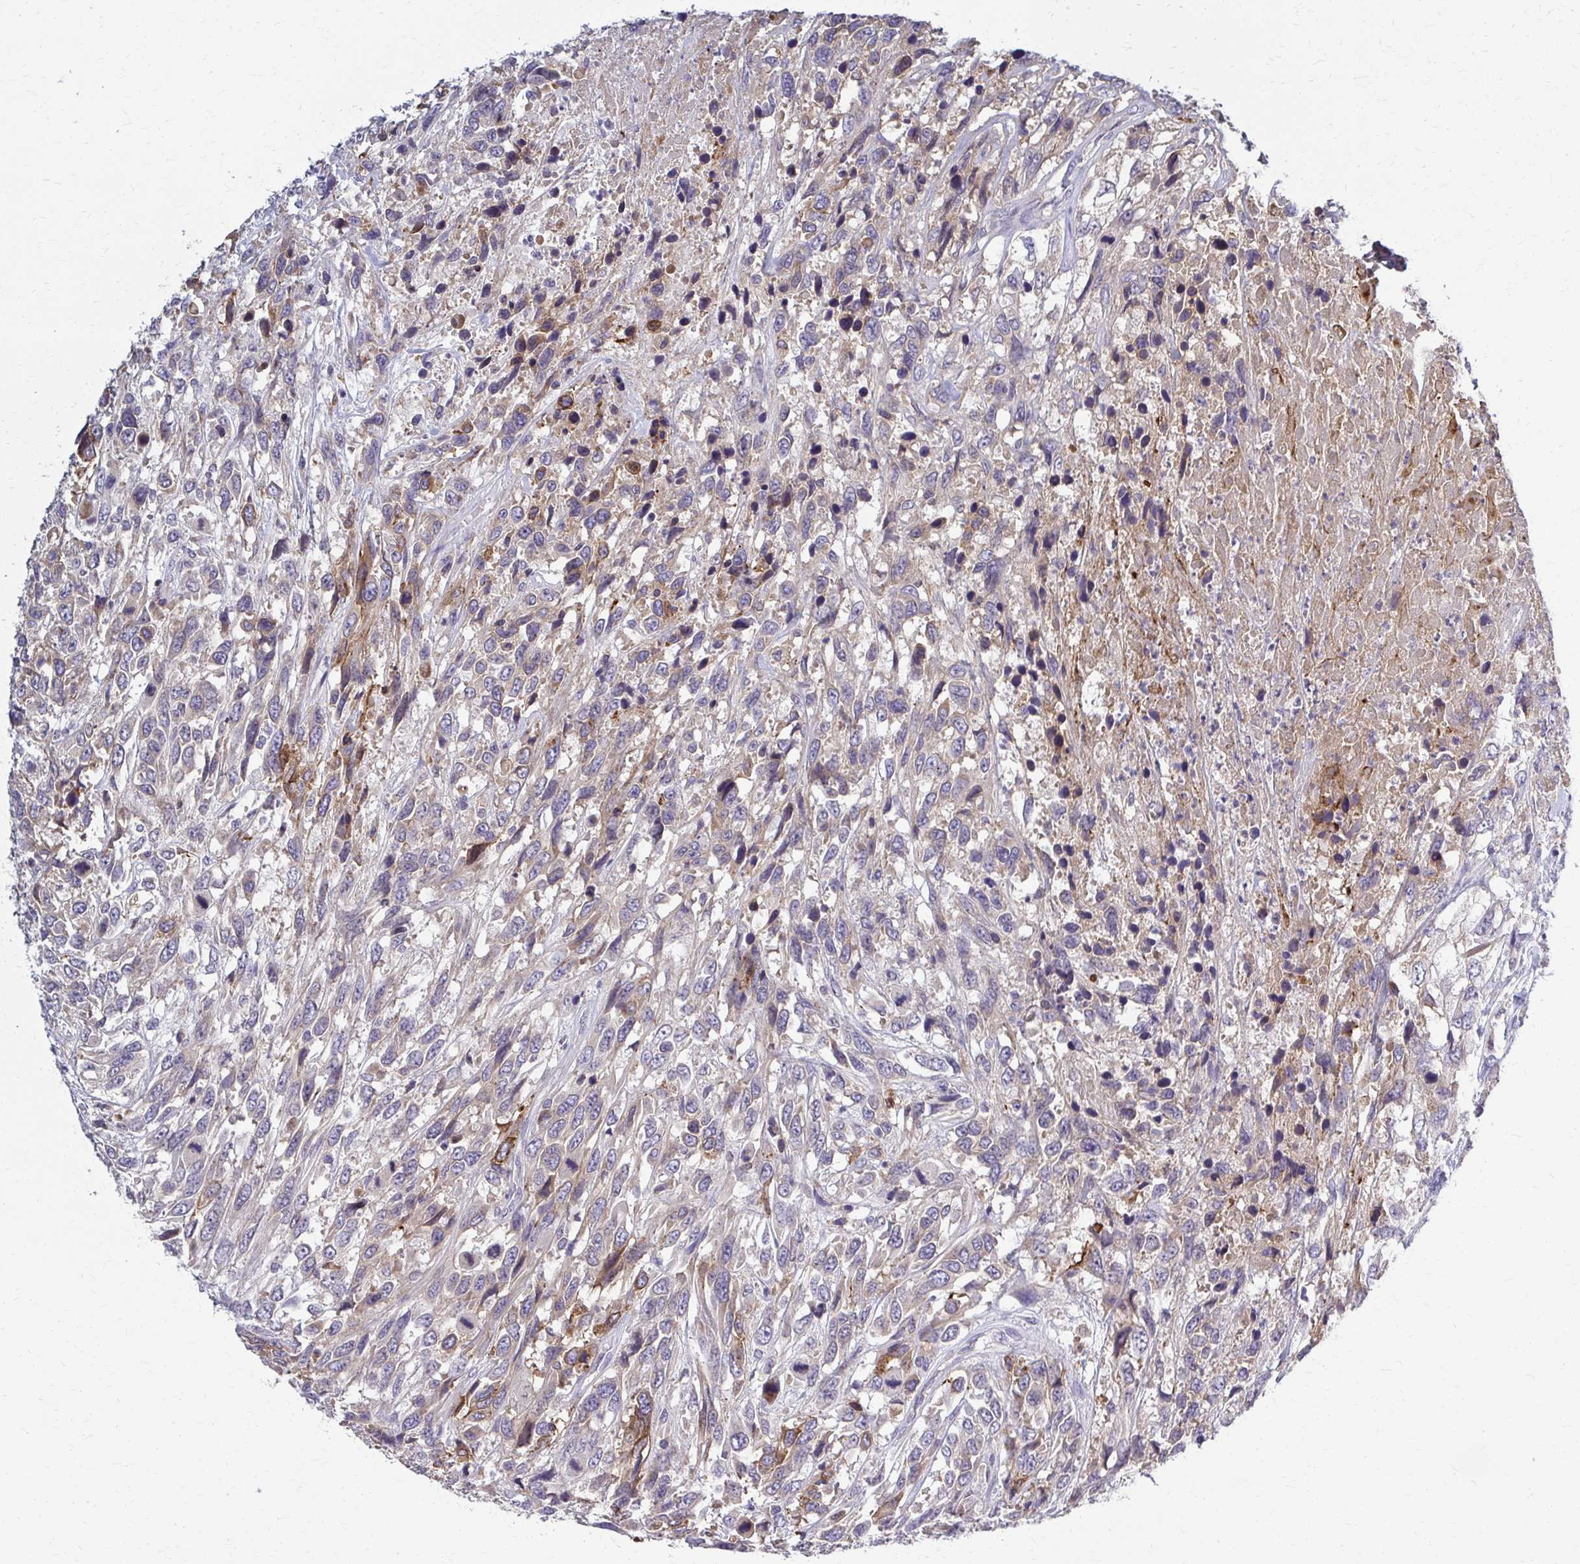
{"staining": {"intensity": "moderate", "quantity": "<25%", "location": "cytoplasmic/membranous"}, "tissue": "urothelial cancer", "cell_type": "Tumor cells", "image_type": "cancer", "snomed": [{"axis": "morphology", "description": "Urothelial carcinoma, High grade"}, {"axis": "topography", "description": "Urinary bladder"}], "caption": "The immunohistochemical stain labels moderate cytoplasmic/membranous staining in tumor cells of urothelial cancer tissue.", "gene": "MCRIP2", "patient": {"sex": "female", "age": 70}}